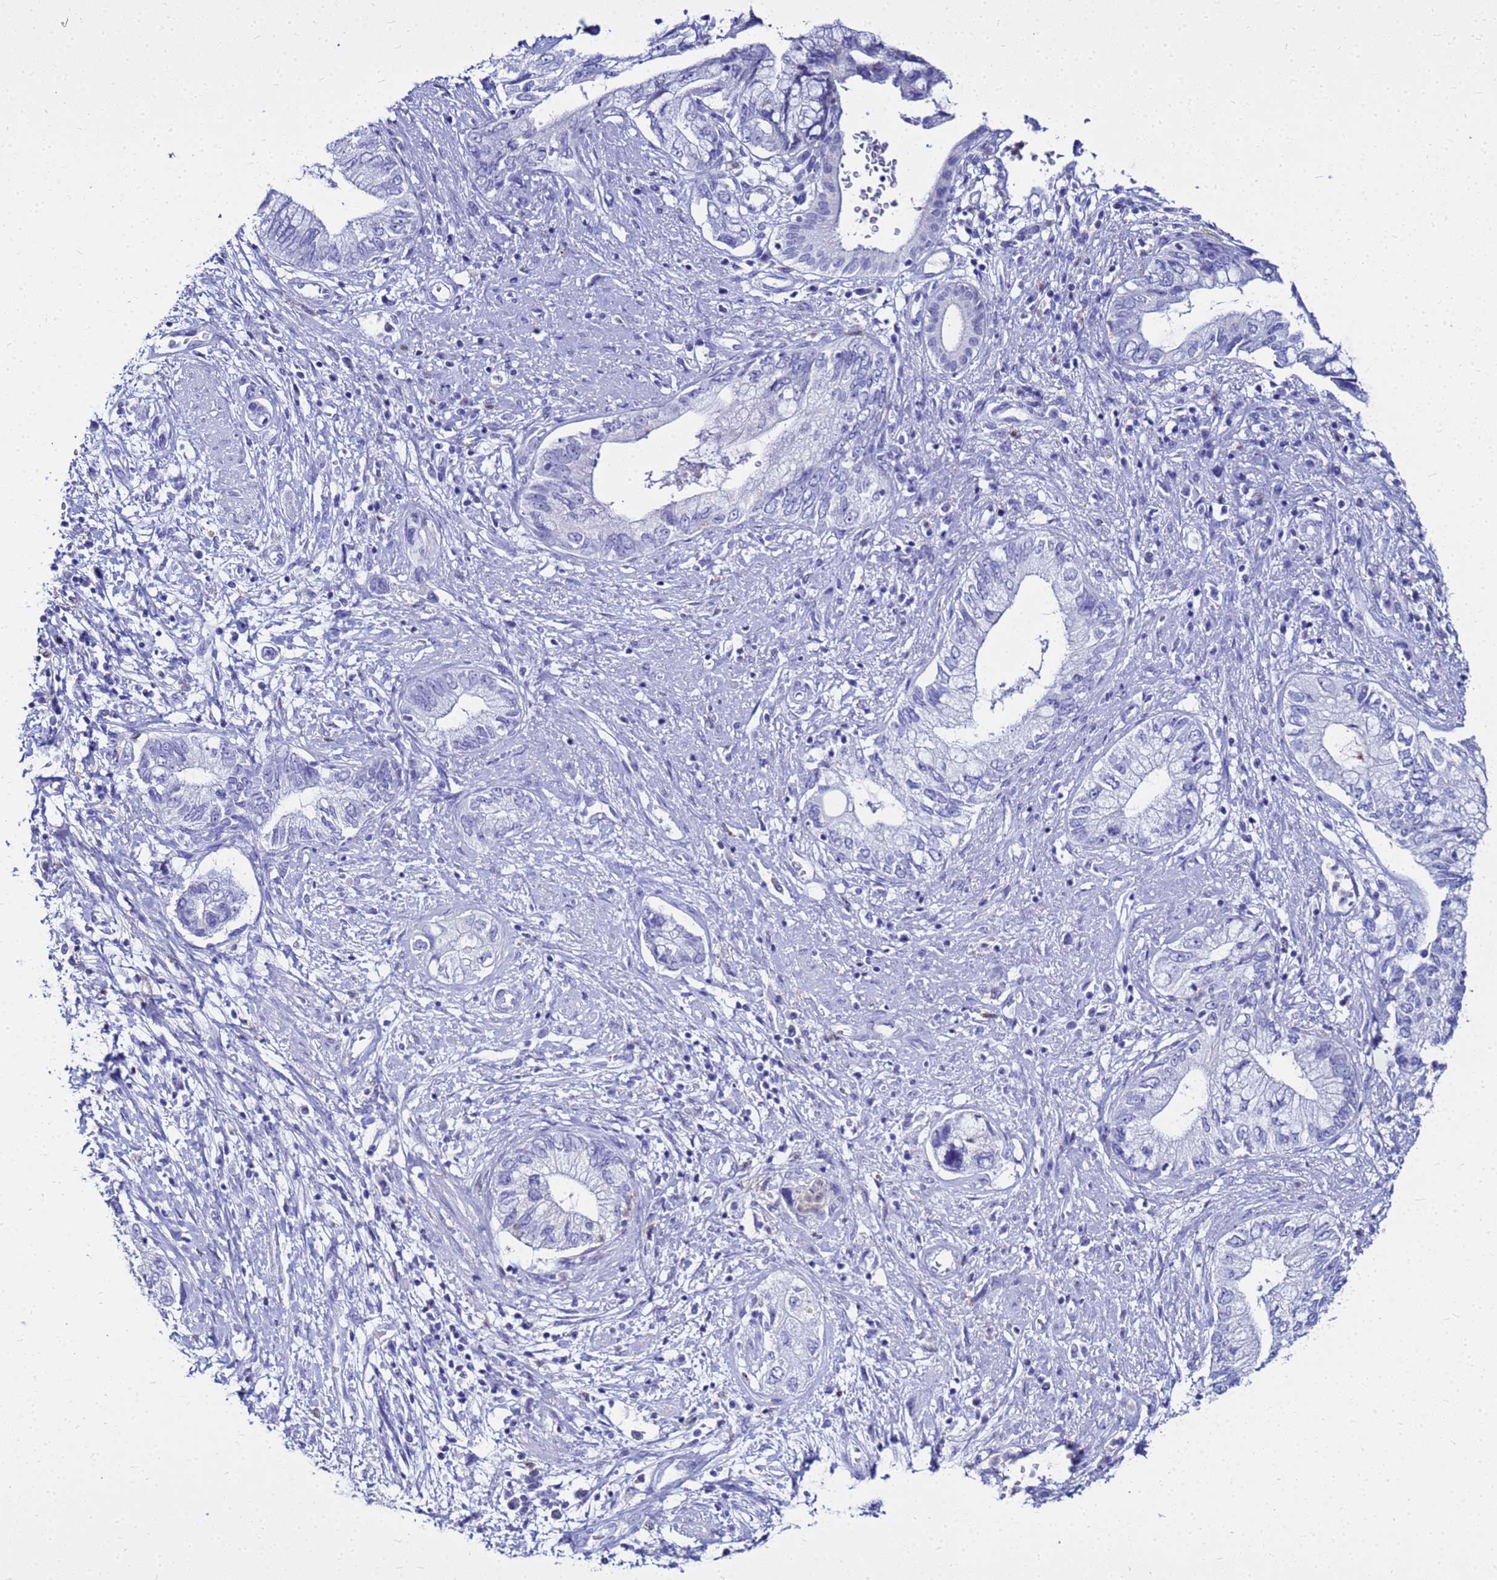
{"staining": {"intensity": "negative", "quantity": "none", "location": "none"}, "tissue": "pancreatic cancer", "cell_type": "Tumor cells", "image_type": "cancer", "snomed": [{"axis": "morphology", "description": "Adenocarcinoma, NOS"}, {"axis": "topography", "description": "Pancreas"}], "caption": "An immunohistochemistry (IHC) image of pancreatic cancer (adenocarcinoma) is shown. There is no staining in tumor cells of pancreatic cancer (adenocarcinoma).", "gene": "CSTA", "patient": {"sex": "female", "age": 73}}